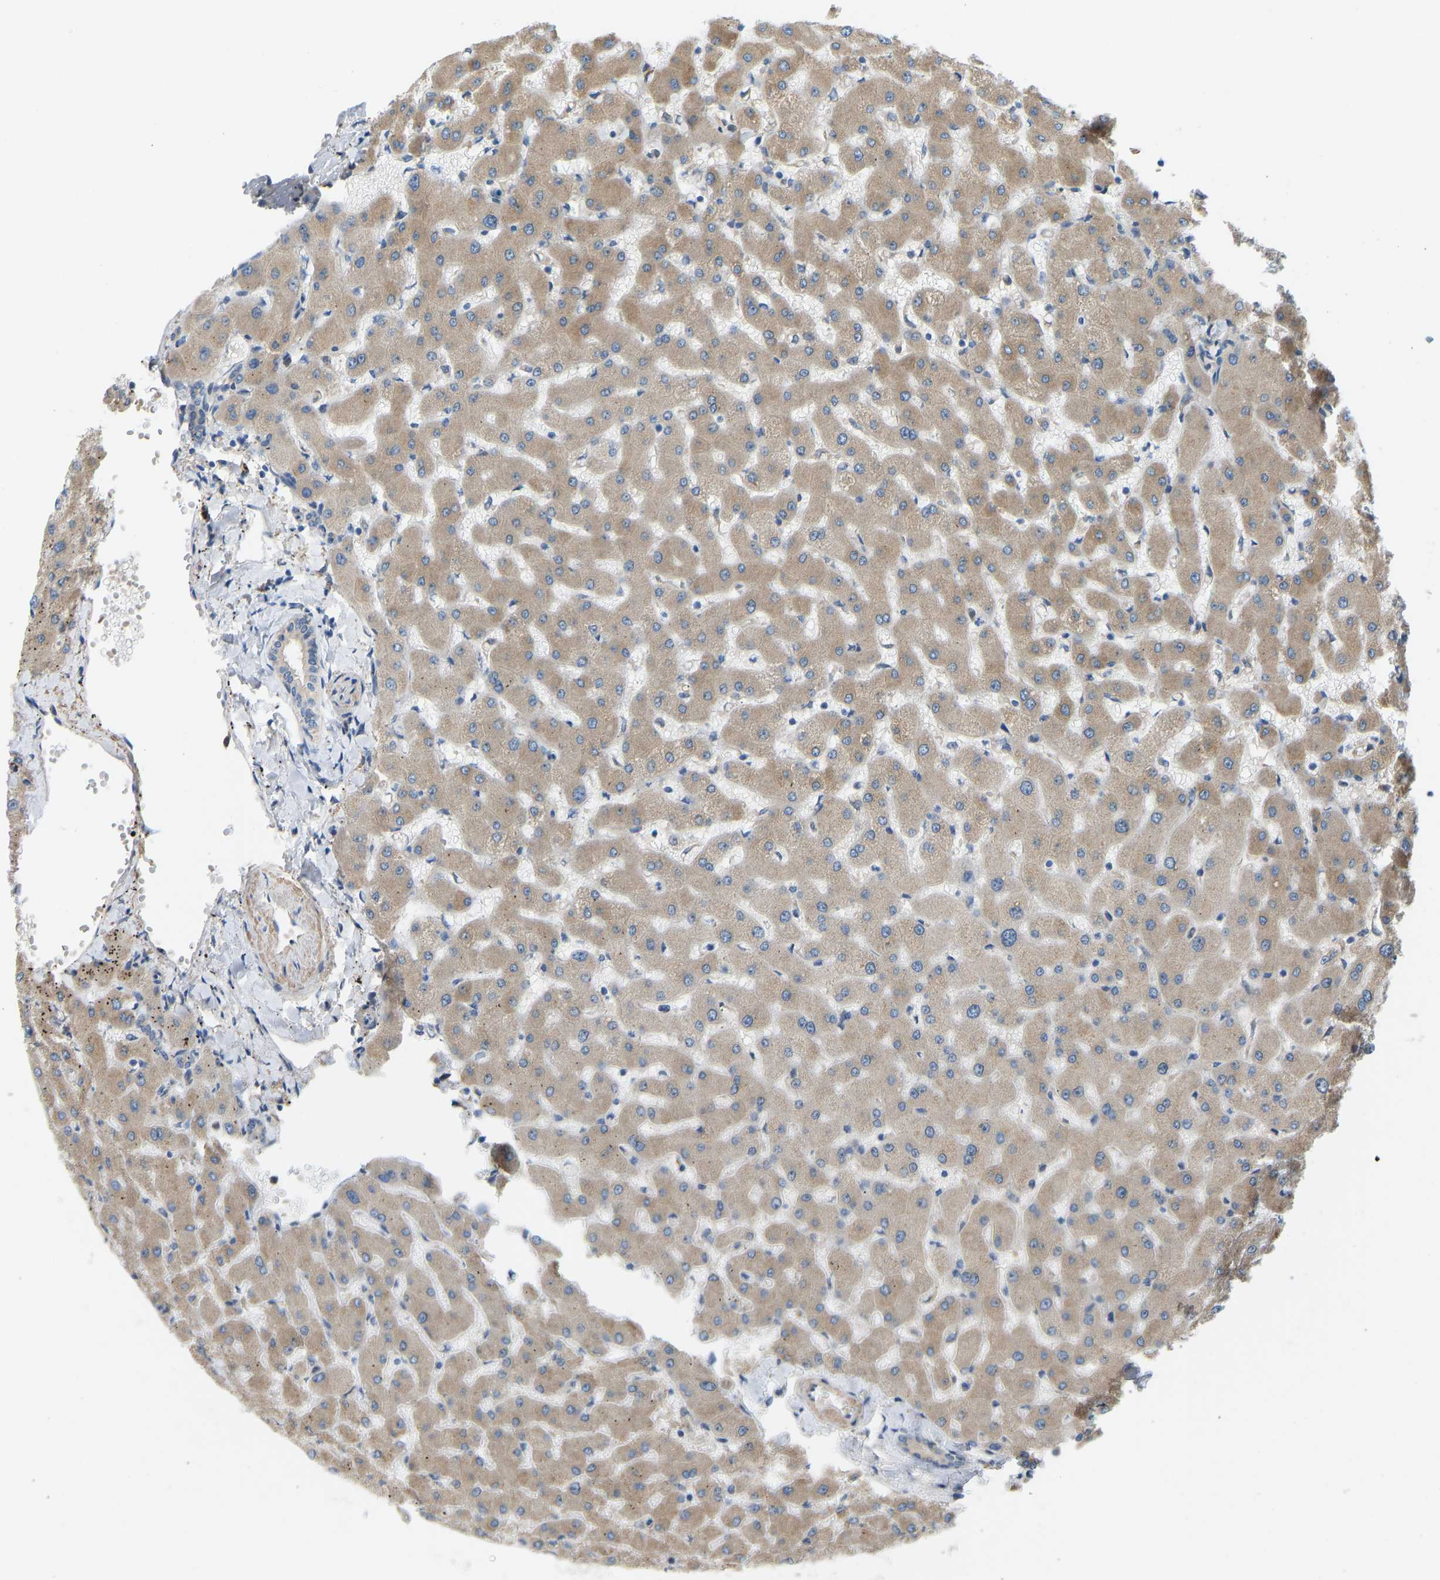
{"staining": {"intensity": "weak", "quantity": "<25%", "location": "cytoplasmic/membranous"}, "tissue": "liver", "cell_type": "Cholangiocytes", "image_type": "normal", "snomed": [{"axis": "morphology", "description": "Normal tissue, NOS"}, {"axis": "topography", "description": "Liver"}], "caption": "Liver stained for a protein using immunohistochemistry reveals no positivity cholangiocytes.", "gene": "OS9", "patient": {"sex": "female", "age": 63}}